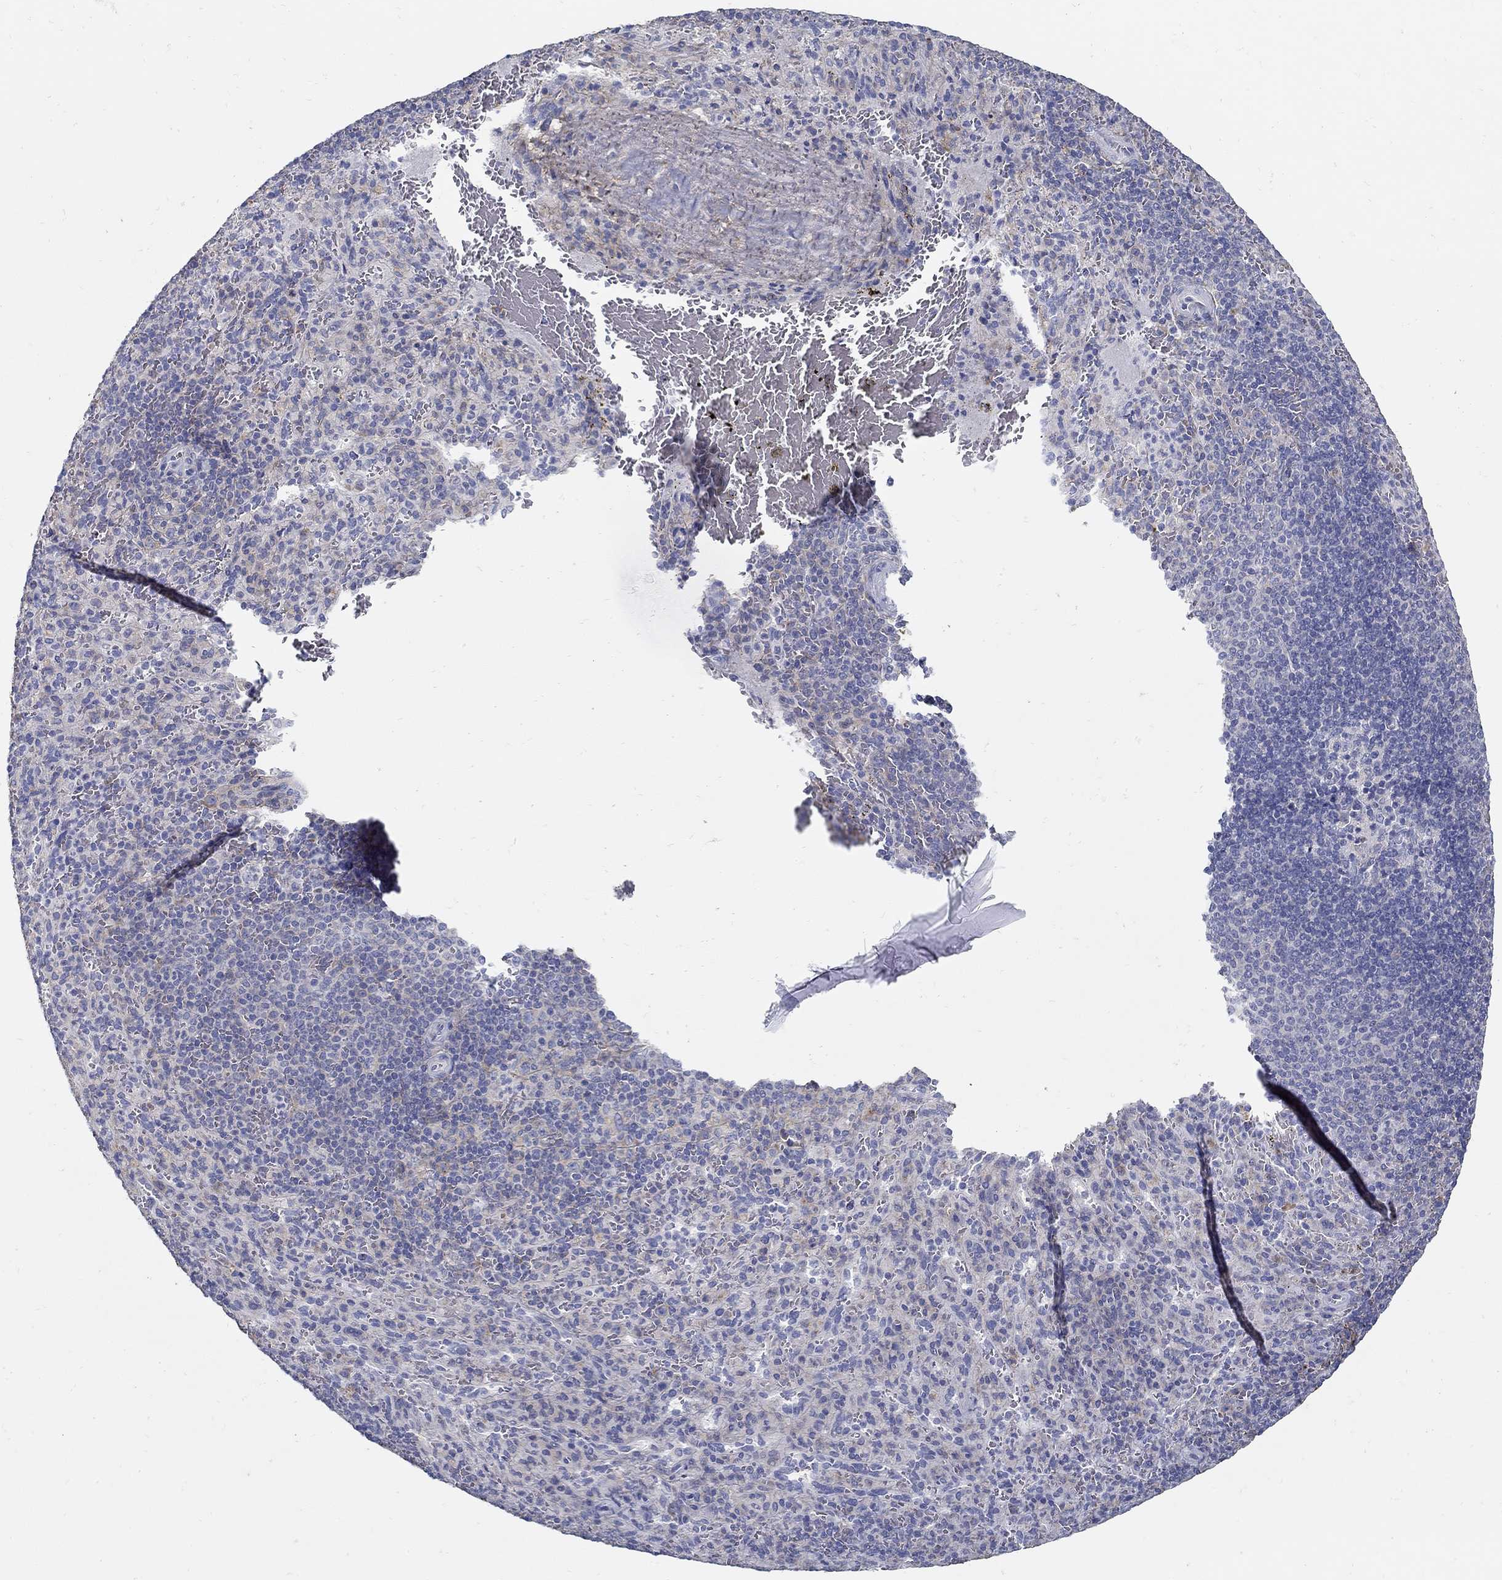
{"staining": {"intensity": "negative", "quantity": "none", "location": "none"}, "tissue": "spleen", "cell_type": "Cells in red pulp", "image_type": "normal", "snomed": [{"axis": "morphology", "description": "Normal tissue, NOS"}, {"axis": "topography", "description": "Spleen"}], "caption": "Immunohistochemistry (IHC) of benign spleen reveals no positivity in cells in red pulp. Nuclei are stained in blue.", "gene": "TGFBI", "patient": {"sex": "male", "age": 57}}